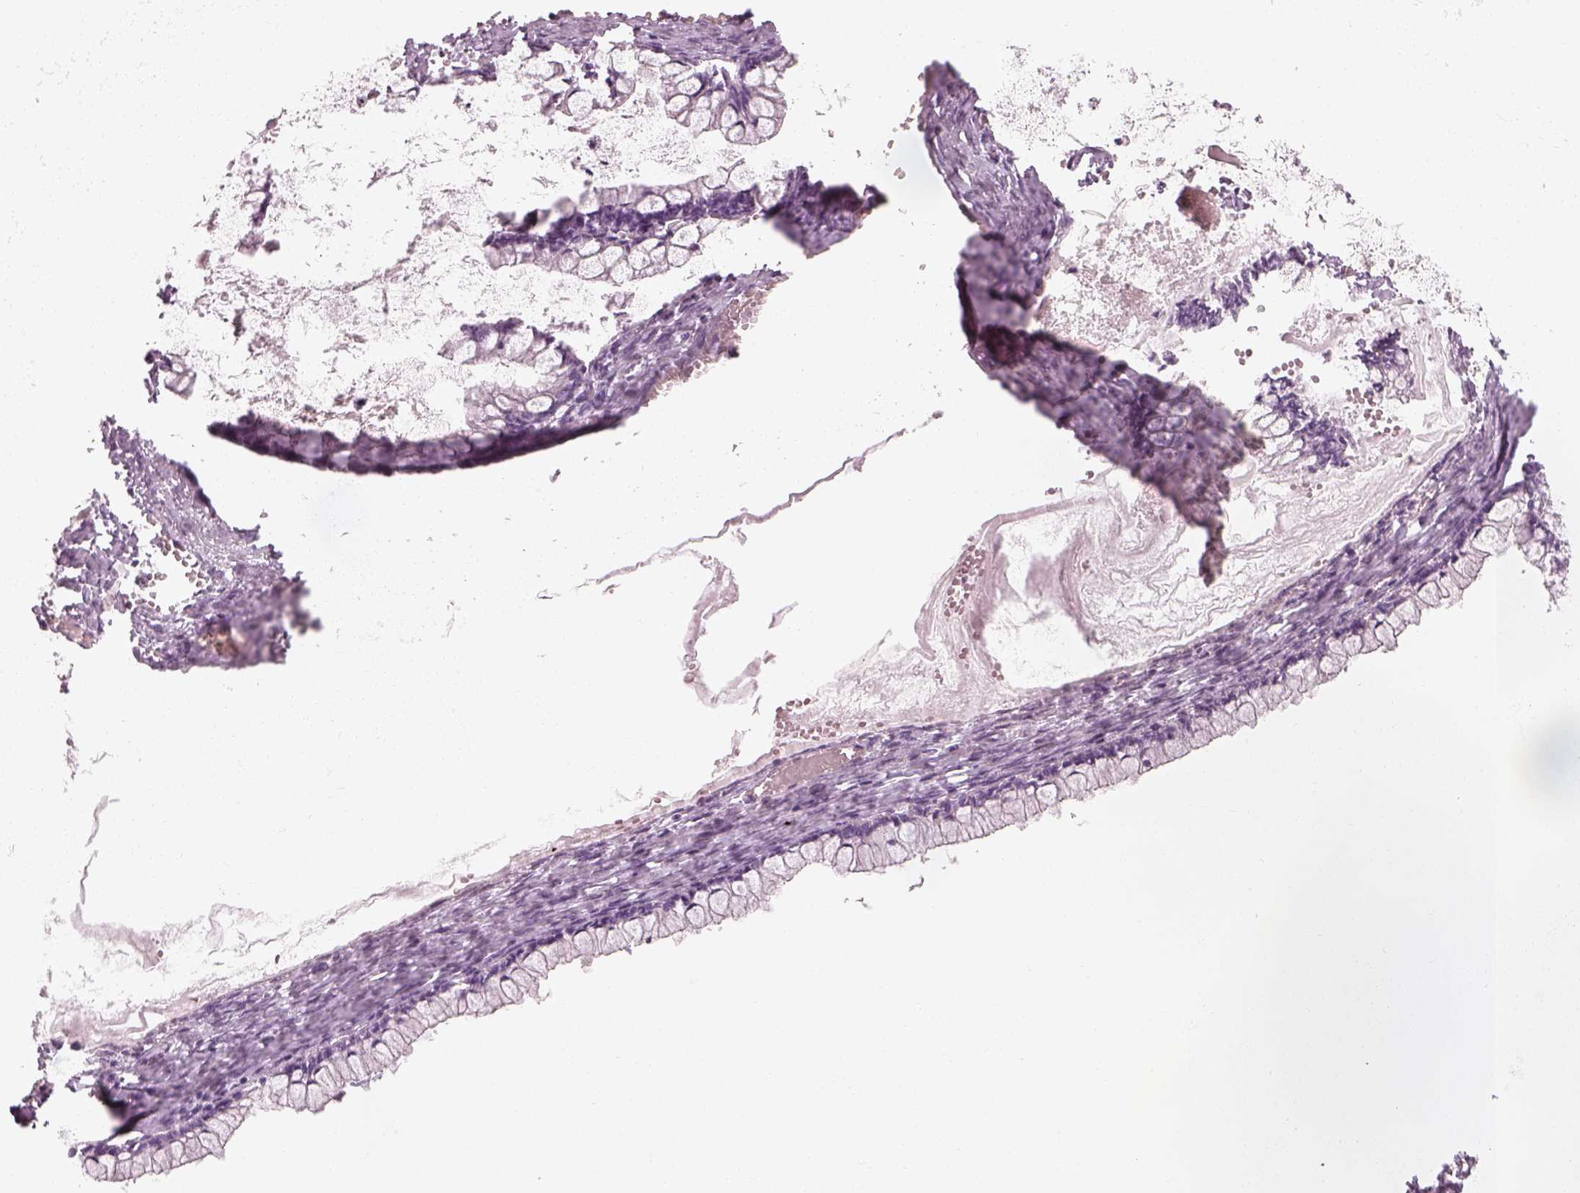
{"staining": {"intensity": "negative", "quantity": "none", "location": "none"}, "tissue": "ovarian cancer", "cell_type": "Tumor cells", "image_type": "cancer", "snomed": [{"axis": "morphology", "description": "Cystadenocarcinoma, mucinous, NOS"}, {"axis": "topography", "description": "Ovary"}], "caption": "The image demonstrates no significant expression in tumor cells of ovarian mucinous cystadenocarcinoma. (Stains: DAB (3,3'-diaminobenzidine) IHC with hematoxylin counter stain, Microscopy: brightfield microscopy at high magnification).", "gene": "GAS2L2", "patient": {"sex": "female", "age": 67}}